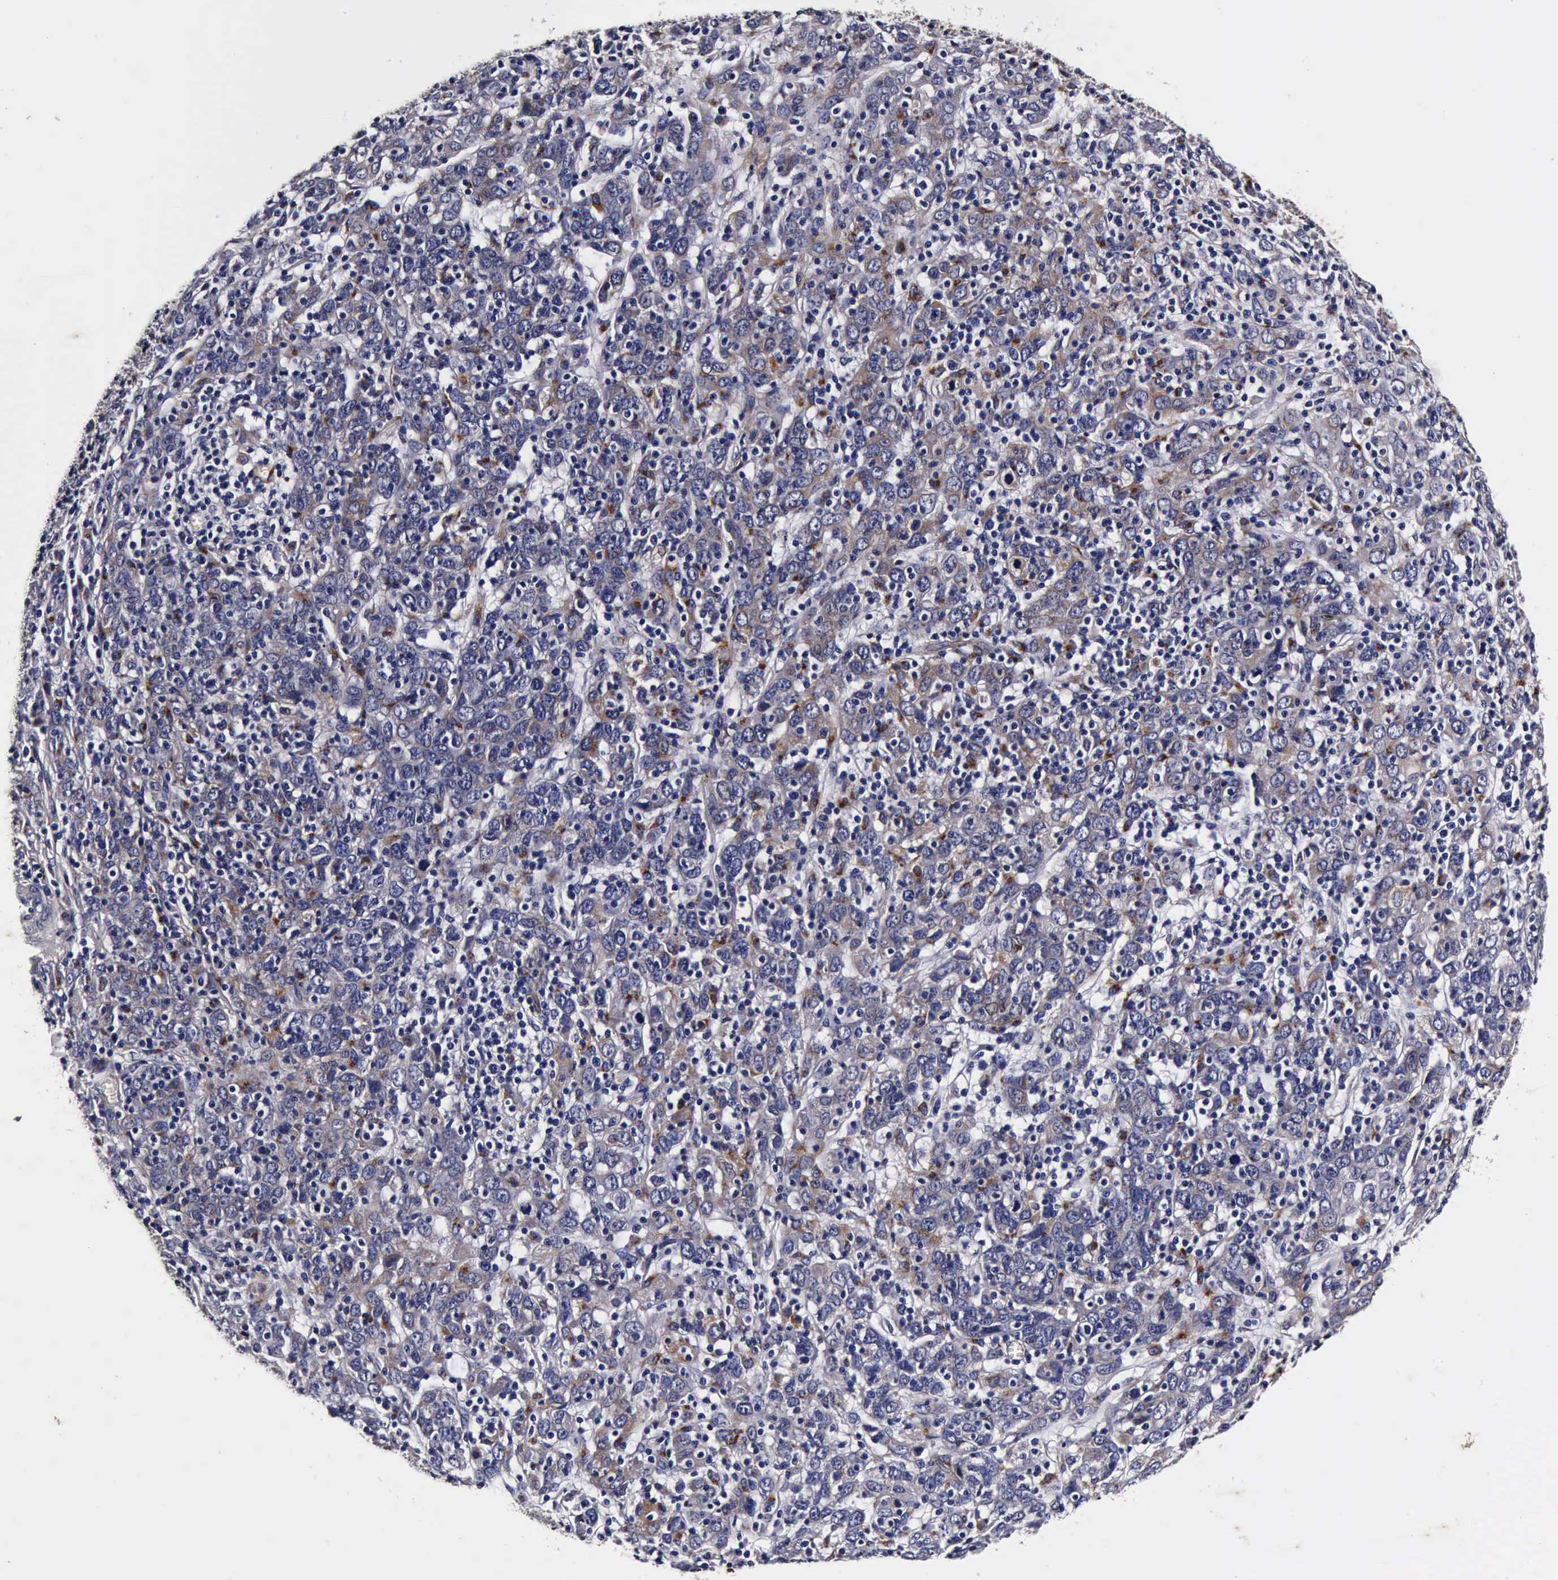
{"staining": {"intensity": "weak", "quantity": ">75%", "location": "cytoplasmic/membranous"}, "tissue": "cervical cancer", "cell_type": "Tumor cells", "image_type": "cancer", "snomed": [{"axis": "morphology", "description": "Normal tissue, NOS"}, {"axis": "morphology", "description": "Squamous cell carcinoma, NOS"}, {"axis": "topography", "description": "Cervix"}], "caption": "The photomicrograph exhibits a brown stain indicating the presence of a protein in the cytoplasmic/membranous of tumor cells in squamous cell carcinoma (cervical). Using DAB (3,3'-diaminobenzidine) (brown) and hematoxylin (blue) stains, captured at high magnification using brightfield microscopy.", "gene": "CST3", "patient": {"sex": "female", "age": 67}}